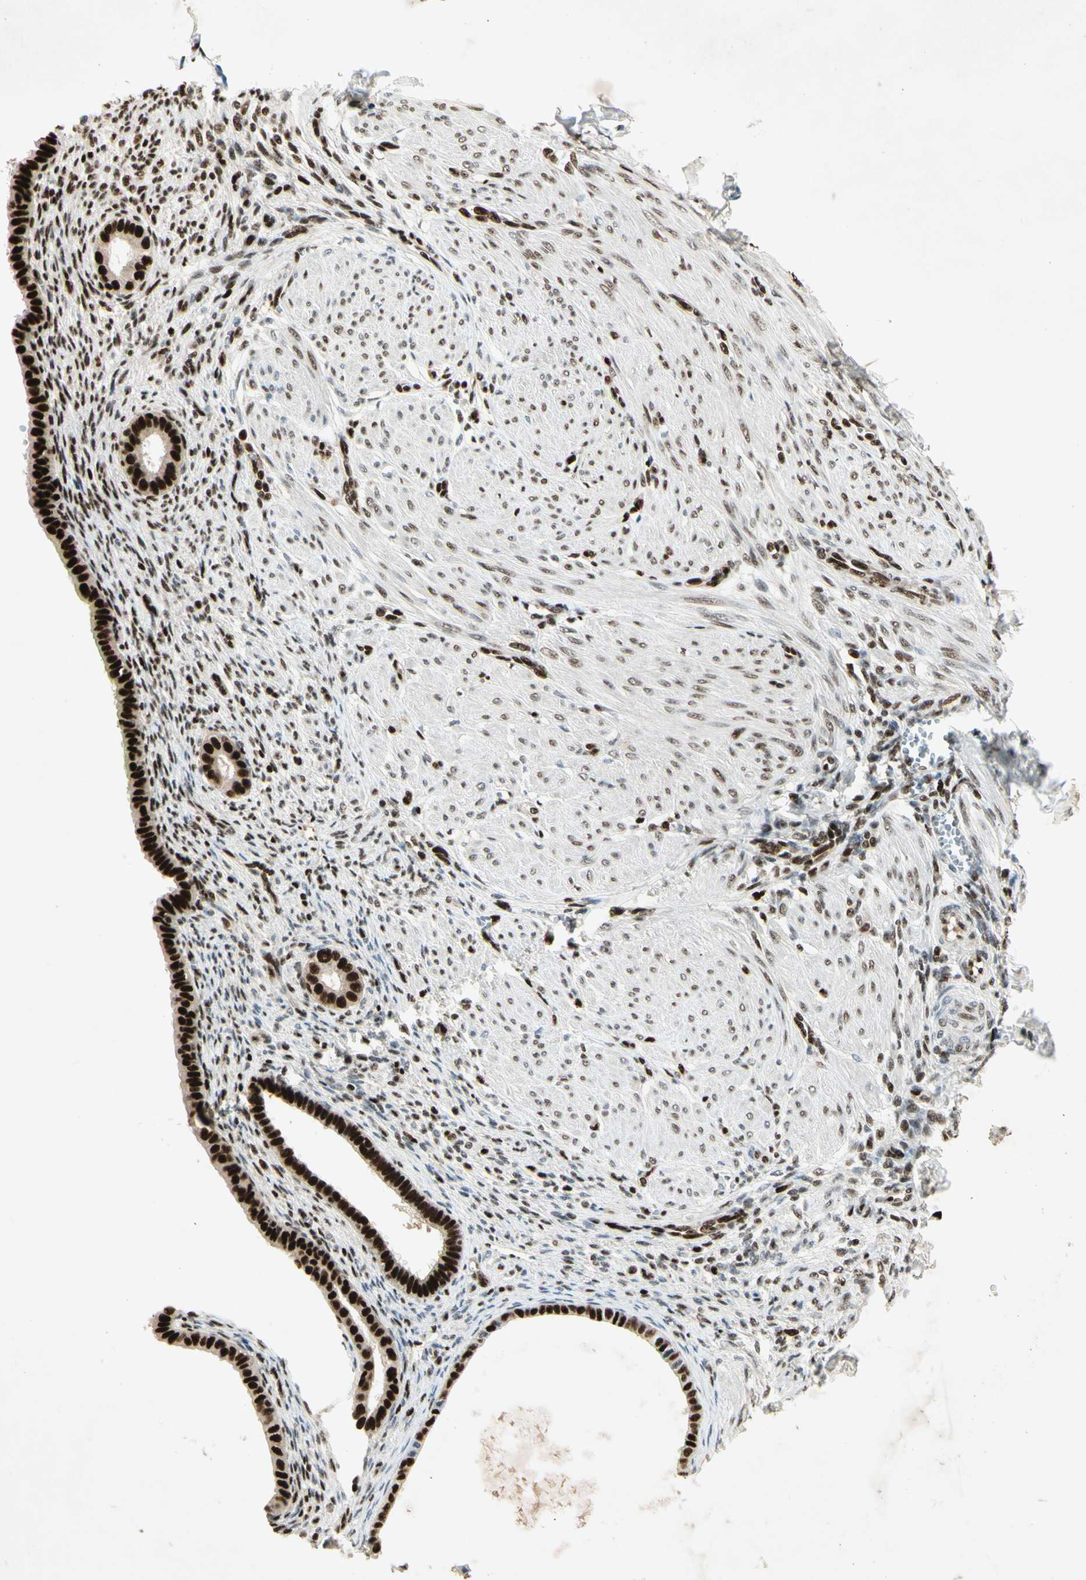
{"staining": {"intensity": "strong", "quantity": ">75%", "location": "nuclear"}, "tissue": "endometrium", "cell_type": "Cells in endometrial stroma", "image_type": "normal", "snomed": [{"axis": "morphology", "description": "Normal tissue, NOS"}, {"axis": "topography", "description": "Endometrium"}], "caption": "Protein analysis of normal endometrium reveals strong nuclear expression in about >75% of cells in endometrial stroma.", "gene": "RNF43", "patient": {"sex": "female", "age": 72}}